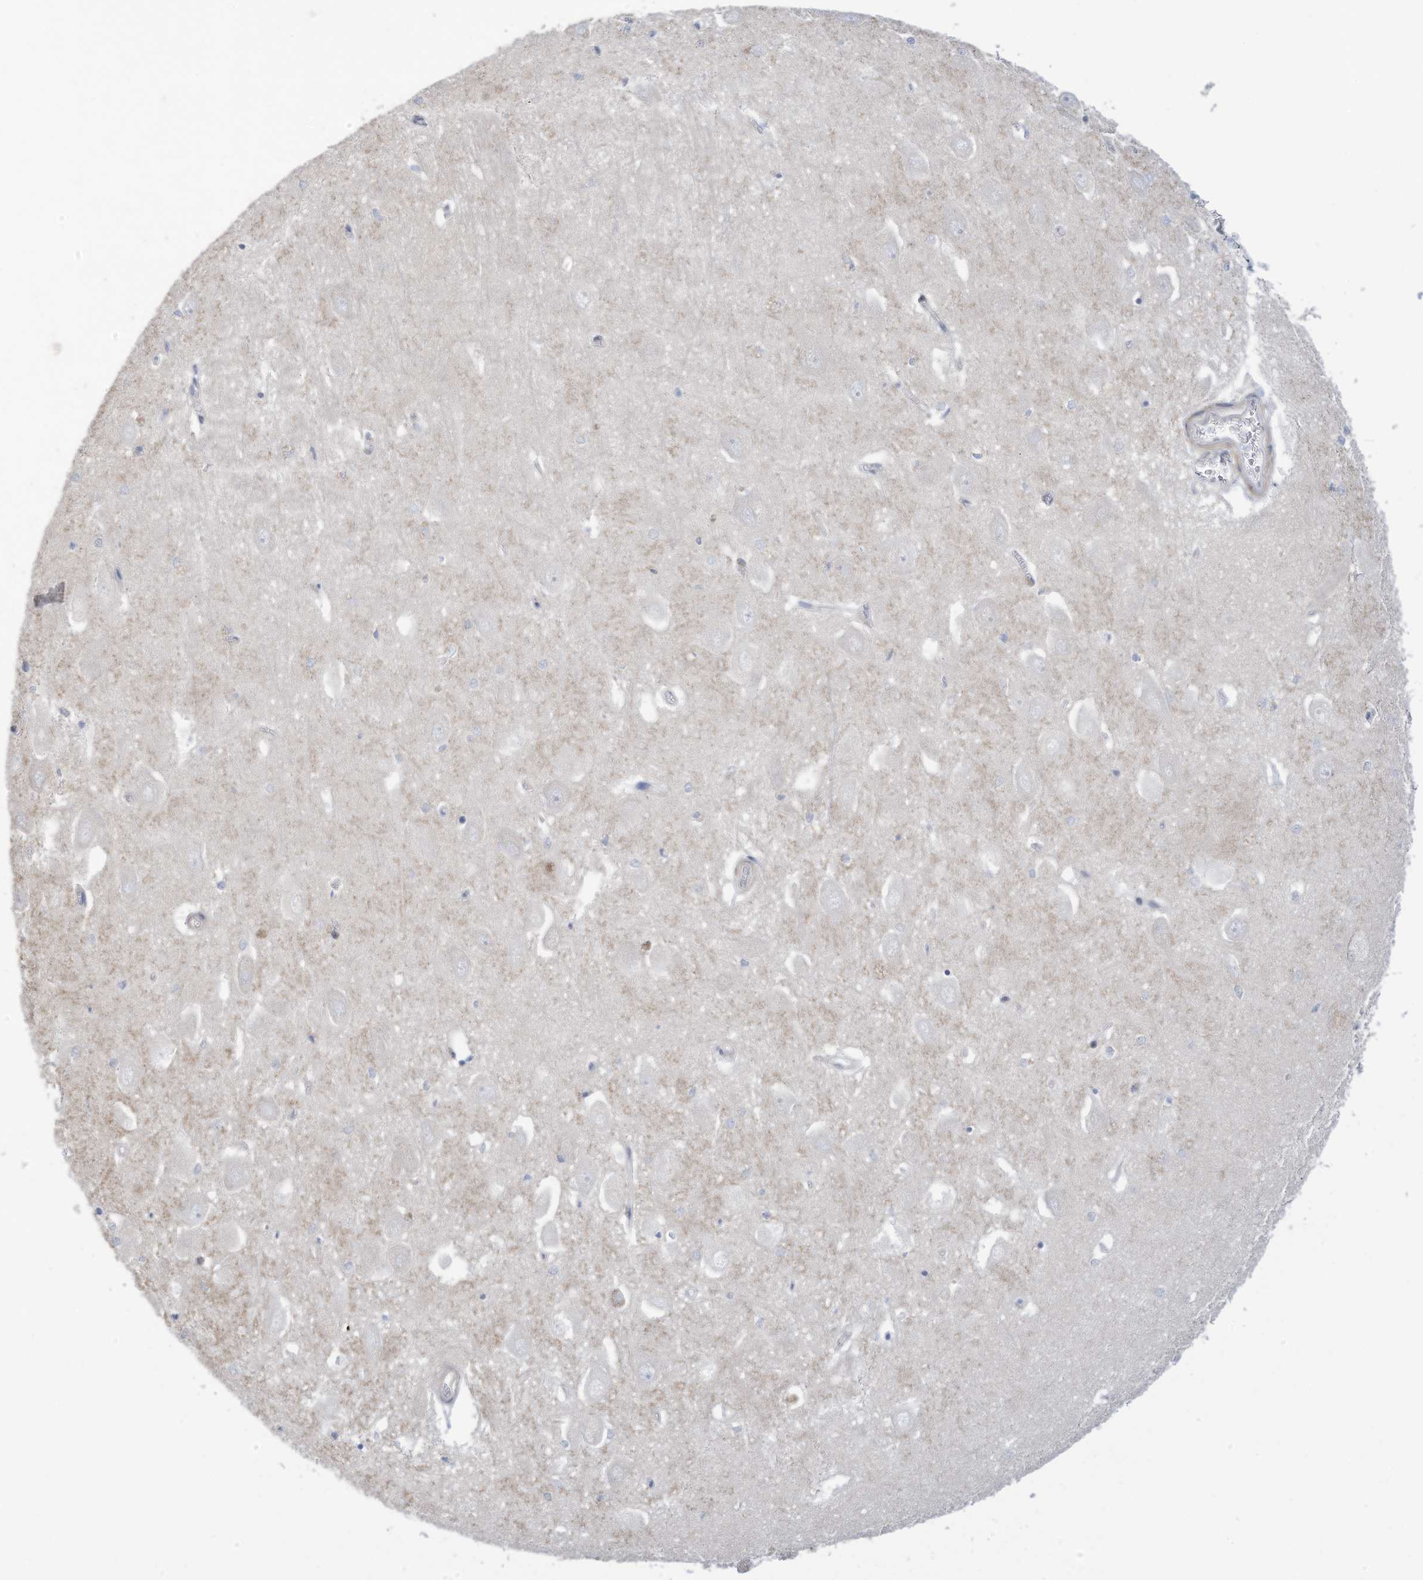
{"staining": {"intensity": "negative", "quantity": "none", "location": "none"}, "tissue": "hippocampus", "cell_type": "Glial cells", "image_type": "normal", "snomed": [{"axis": "morphology", "description": "Normal tissue, NOS"}, {"axis": "topography", "description": "Hippocampus"}], "caption": "High power microscopy histopathology image of an immunohistochemistry photomicrograph of benign hippocampus, revealing no significant positivity in glial cells.", "gene": "ZNF292", "patient": {"sex": "female", "age": 64}}